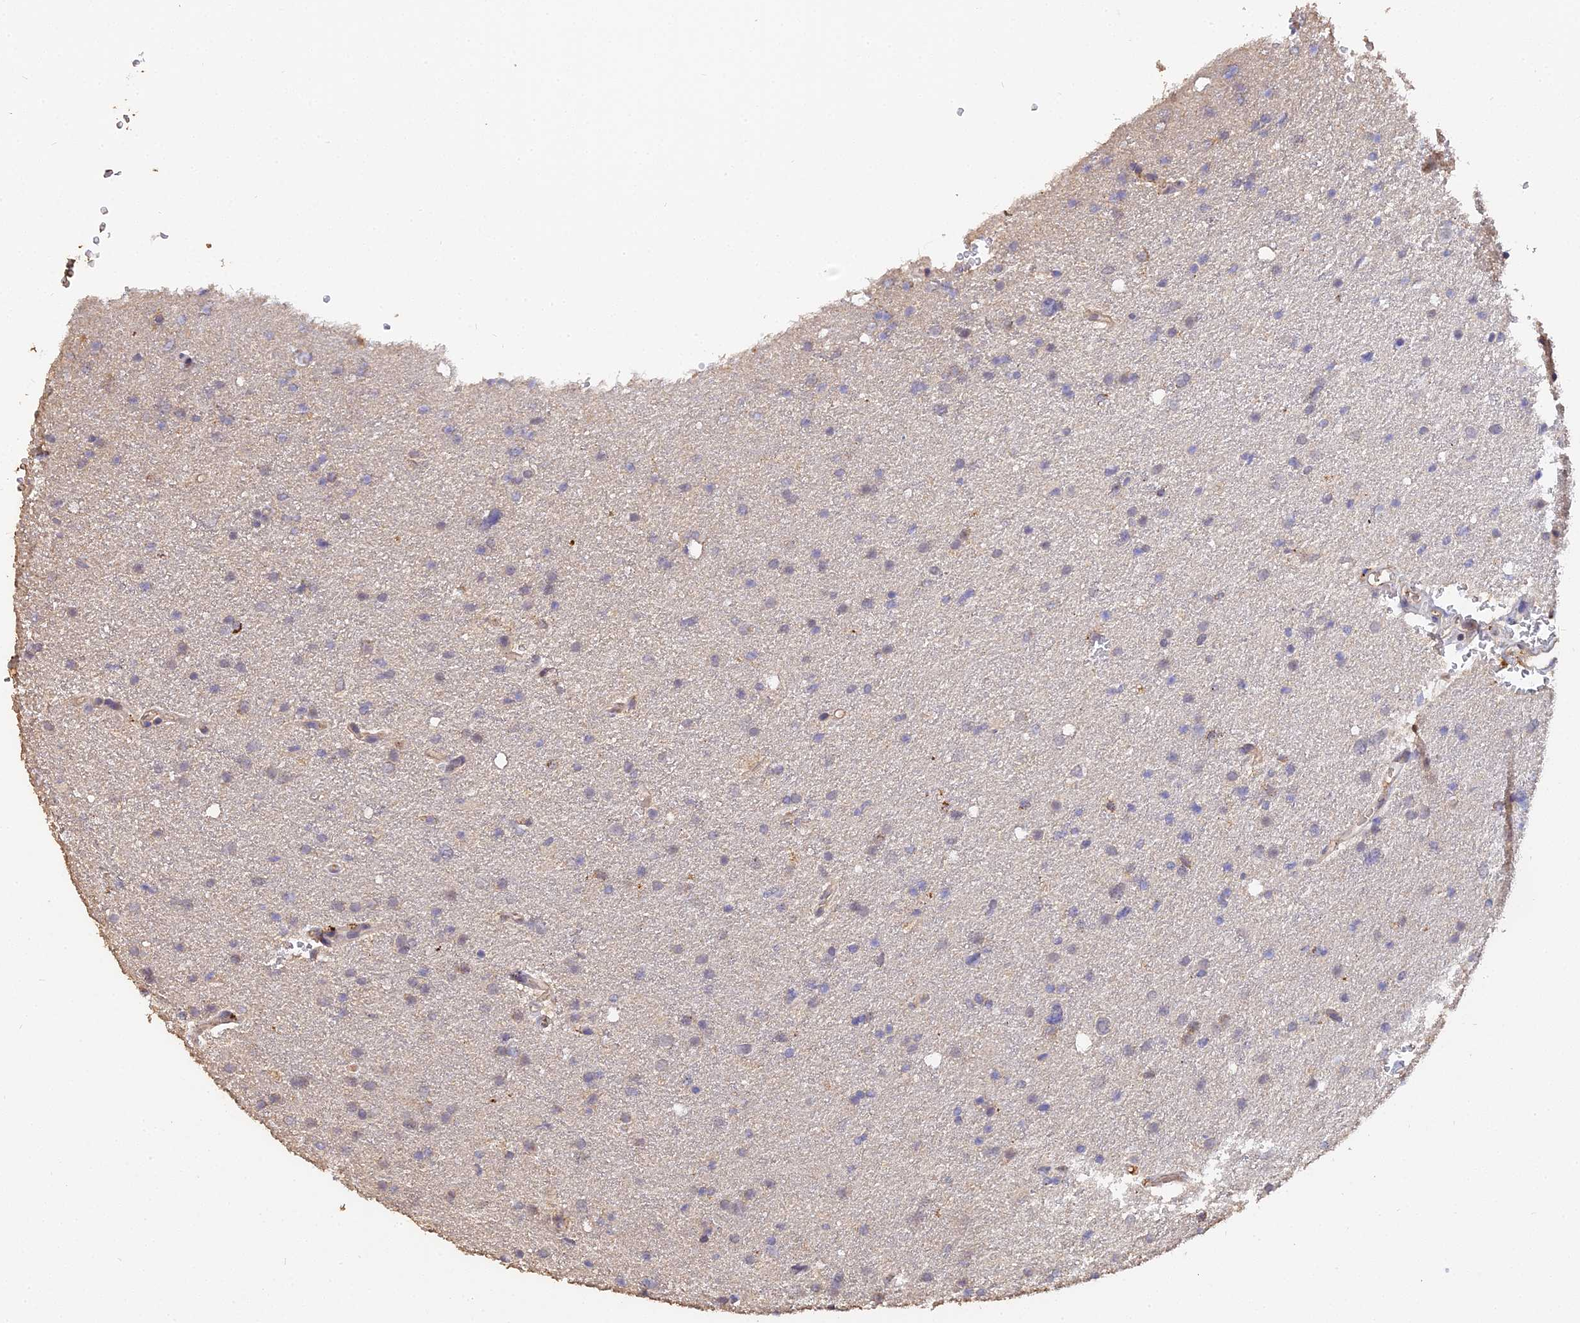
{"staining": {"intensity": "weak", "quantity": "<25%", "location": "cytoplasmic/membranous"}, "tissue": "glioma", "cell_type": "Tumor cells", "image_type": "cancer", "snomed": [{"axis": "morphology", "description": "Glioma, malignant, High grade"}, {"axis": "topography", "description": "Cerebral cortex"}], "caption": "High power microscopy micrograph of an immunohistochemistry micrograph of glioma, revealing no significant staining in tumor cells.", "gene": "LSM5", "patient": {"sex": "female", "age": 36}}